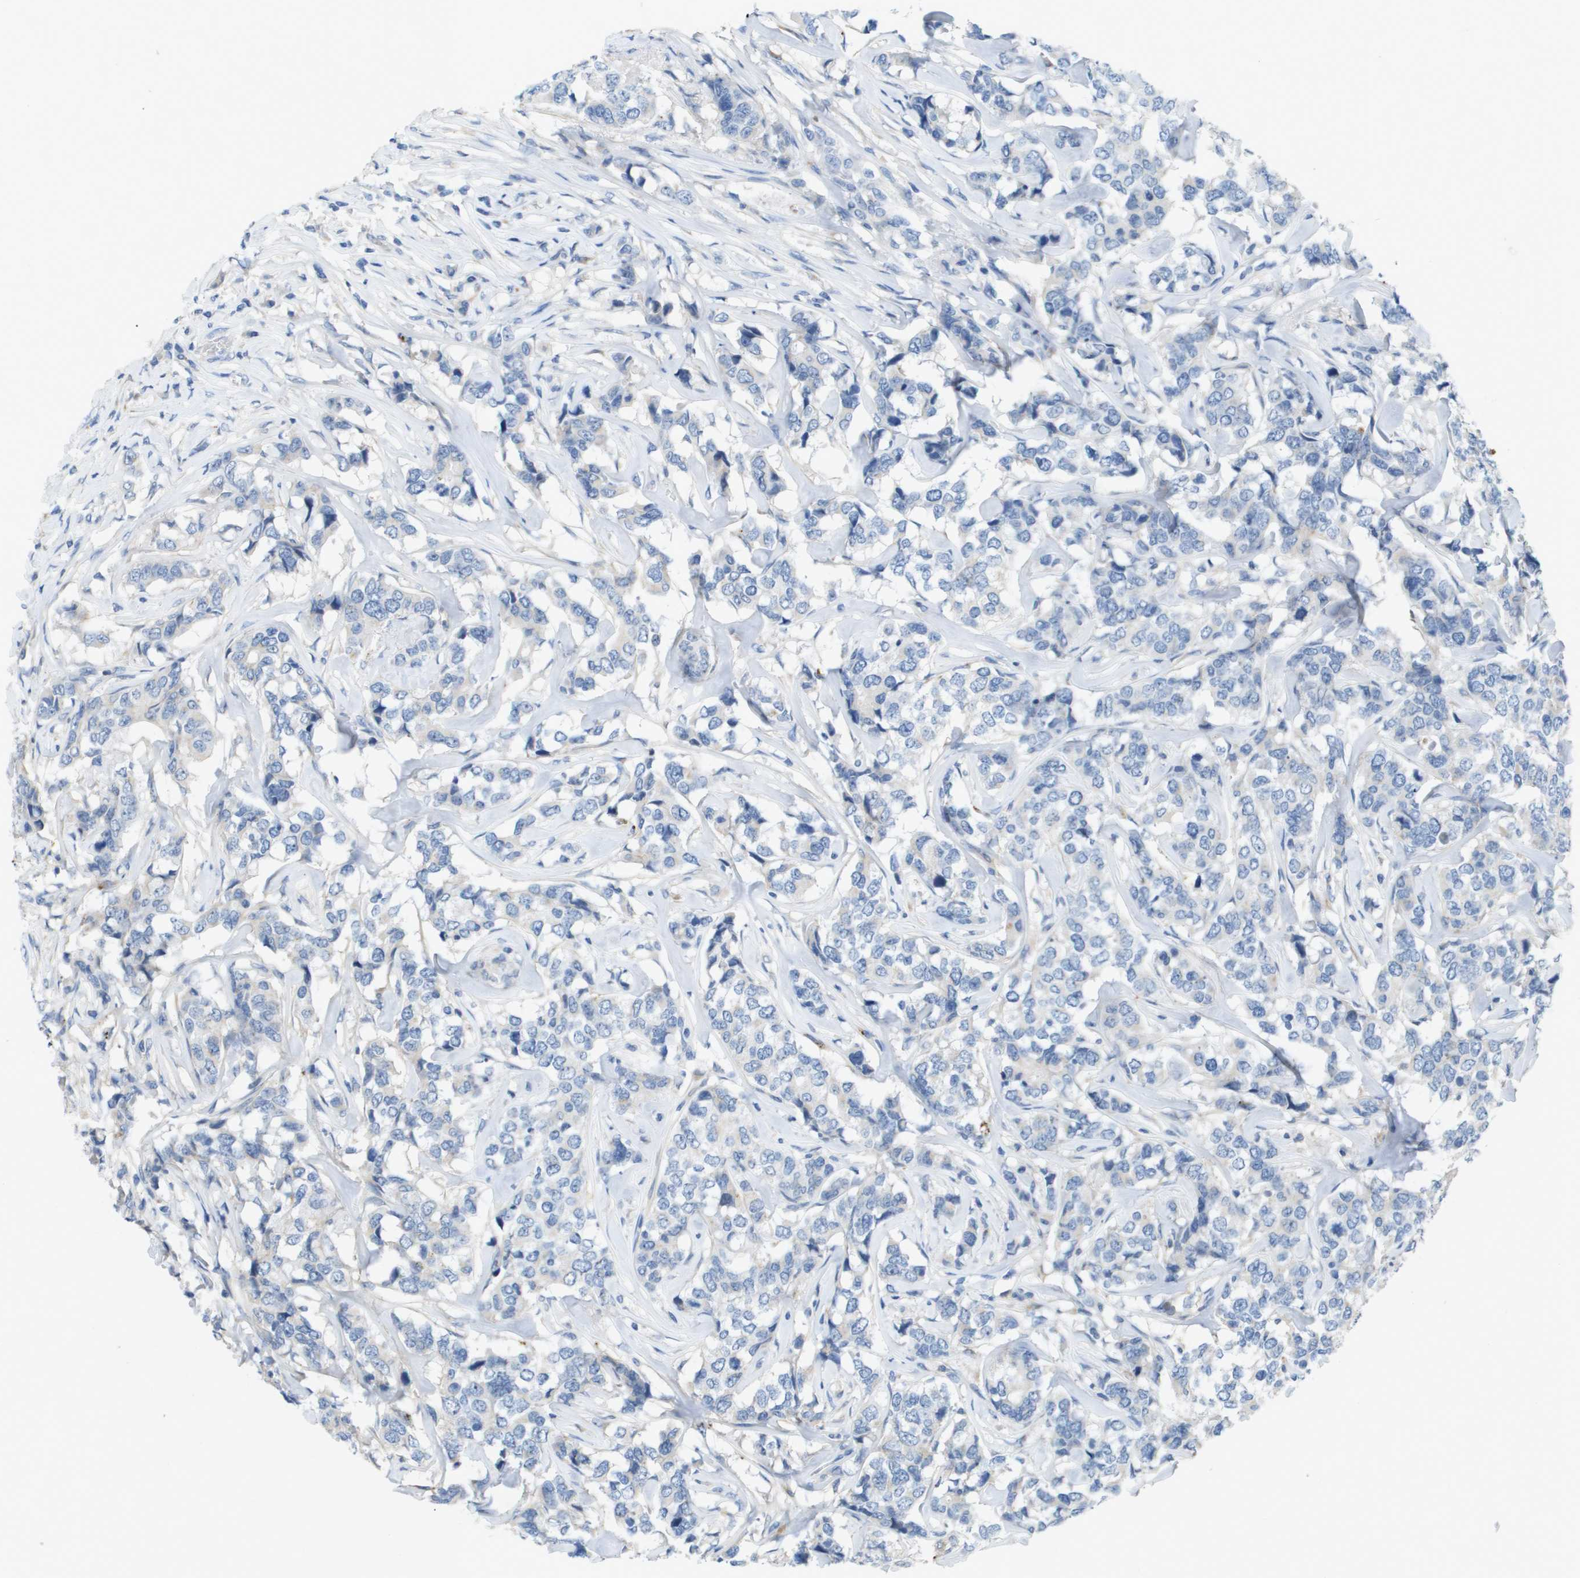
{"staining": {"intensity": "weak", "quantity": "<25%", "location": "cytoplasmic/membranous"}, "tissue": "breast cancer", "cell_type": "Tumor cells", "image_type": "cancer", "snomed": [{"axis": "morphology", "description": "Lobular carcinoma"}, {"axis": "topography", "description": "Breast"}], "caption": "Immunohistochemical staining of lobular carcinoma (breast) demonstrates no significant expression in tumor cells. The staining was performed using DAB to visualize the protein expression in brown, while the nuclei were stained in blue with hematoxylin (Magnification: 20x).", "gene": "B3GNT5", "patient": {"sex": "female", "age": 59}}